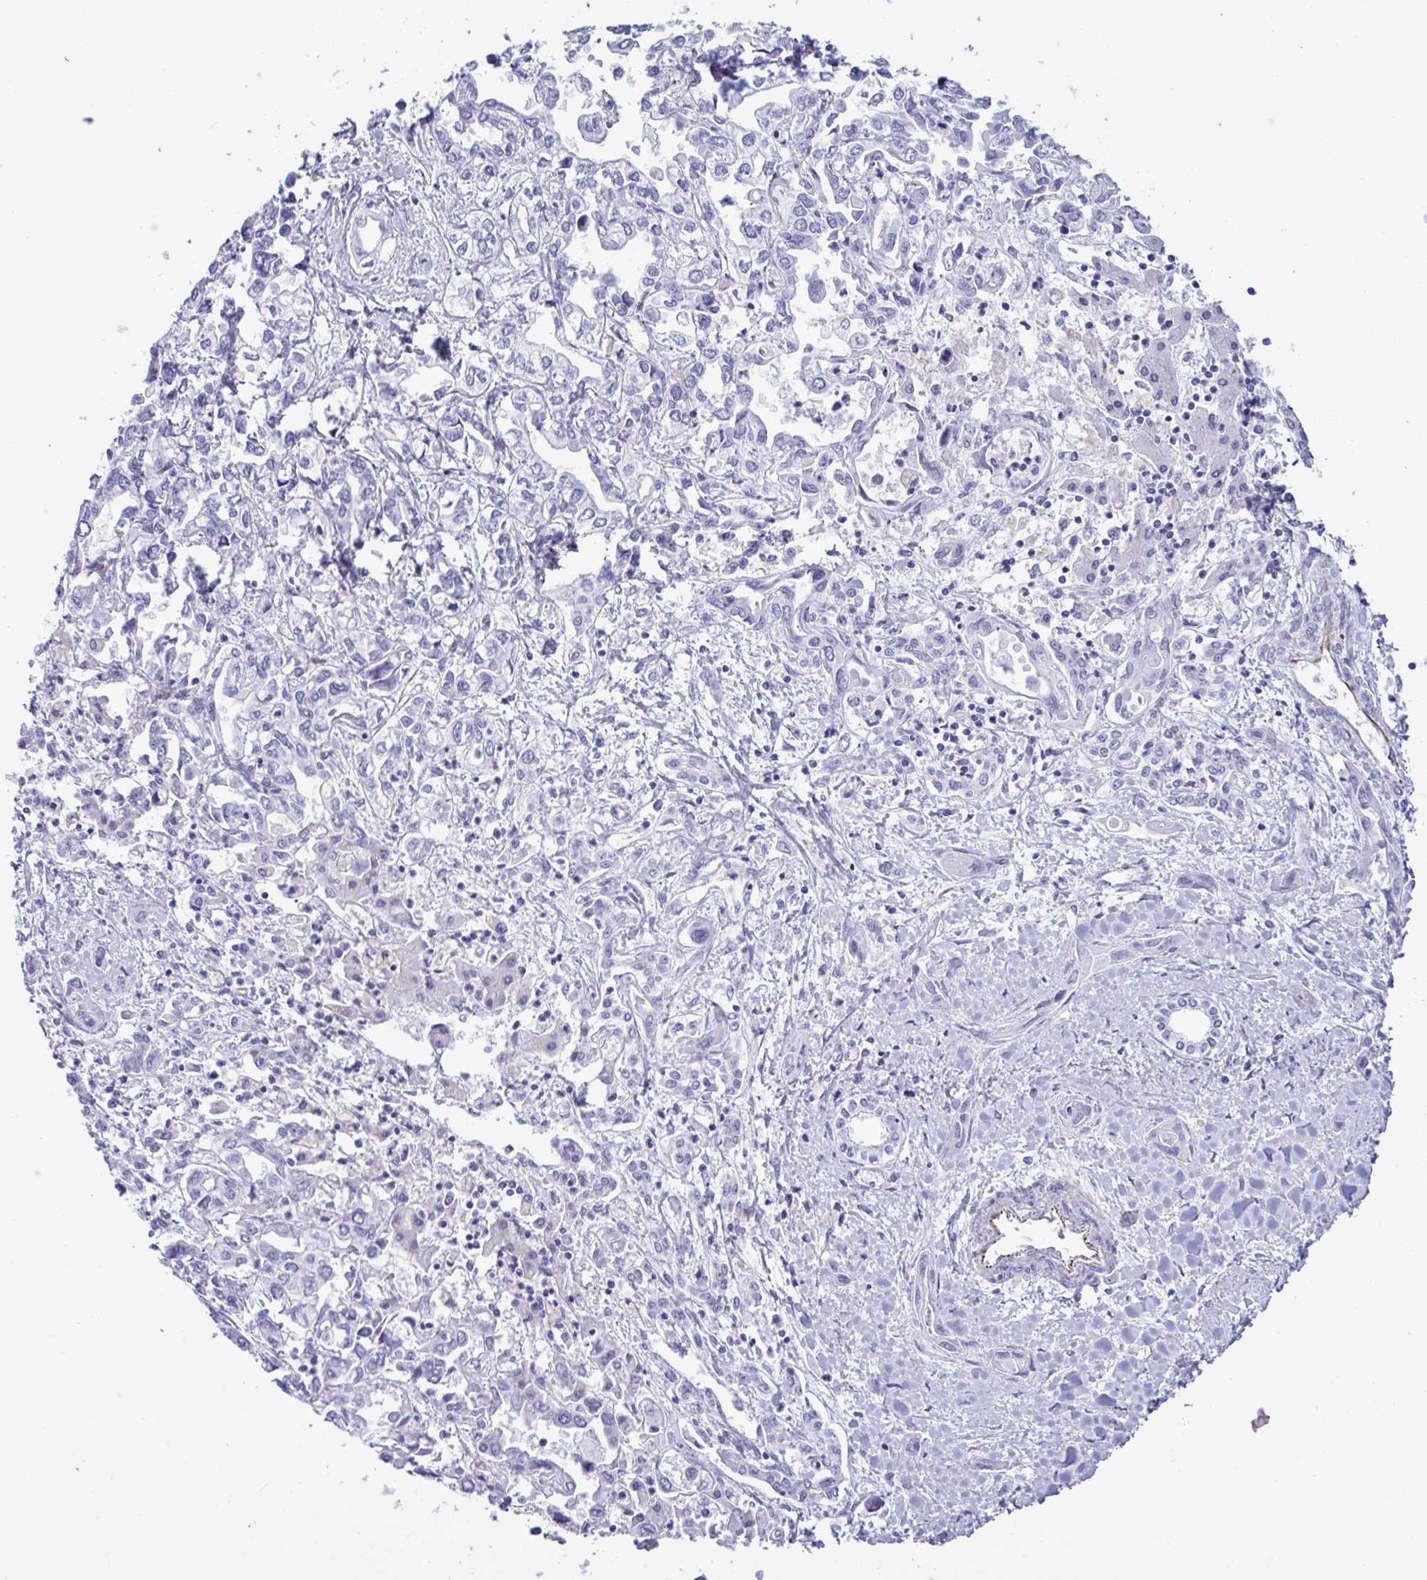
{"staining": {"intensity": "negative", "quantity": "none", "location": "none"}, "tissue": "liver cancer", "cell_type": "Tumor cells", "image_type": "cancer", "snomed": [{"axis": "morphology", "description": "Cholangiocarcinoma"}, {"axis": "topography", "description": "Liver"}], "caption": "Tumor cells show no significant expression in liver cancer (cholangiocarcinoma).", "gene": "SMAD5", "patient": {"sex": "female", "age": 64}}